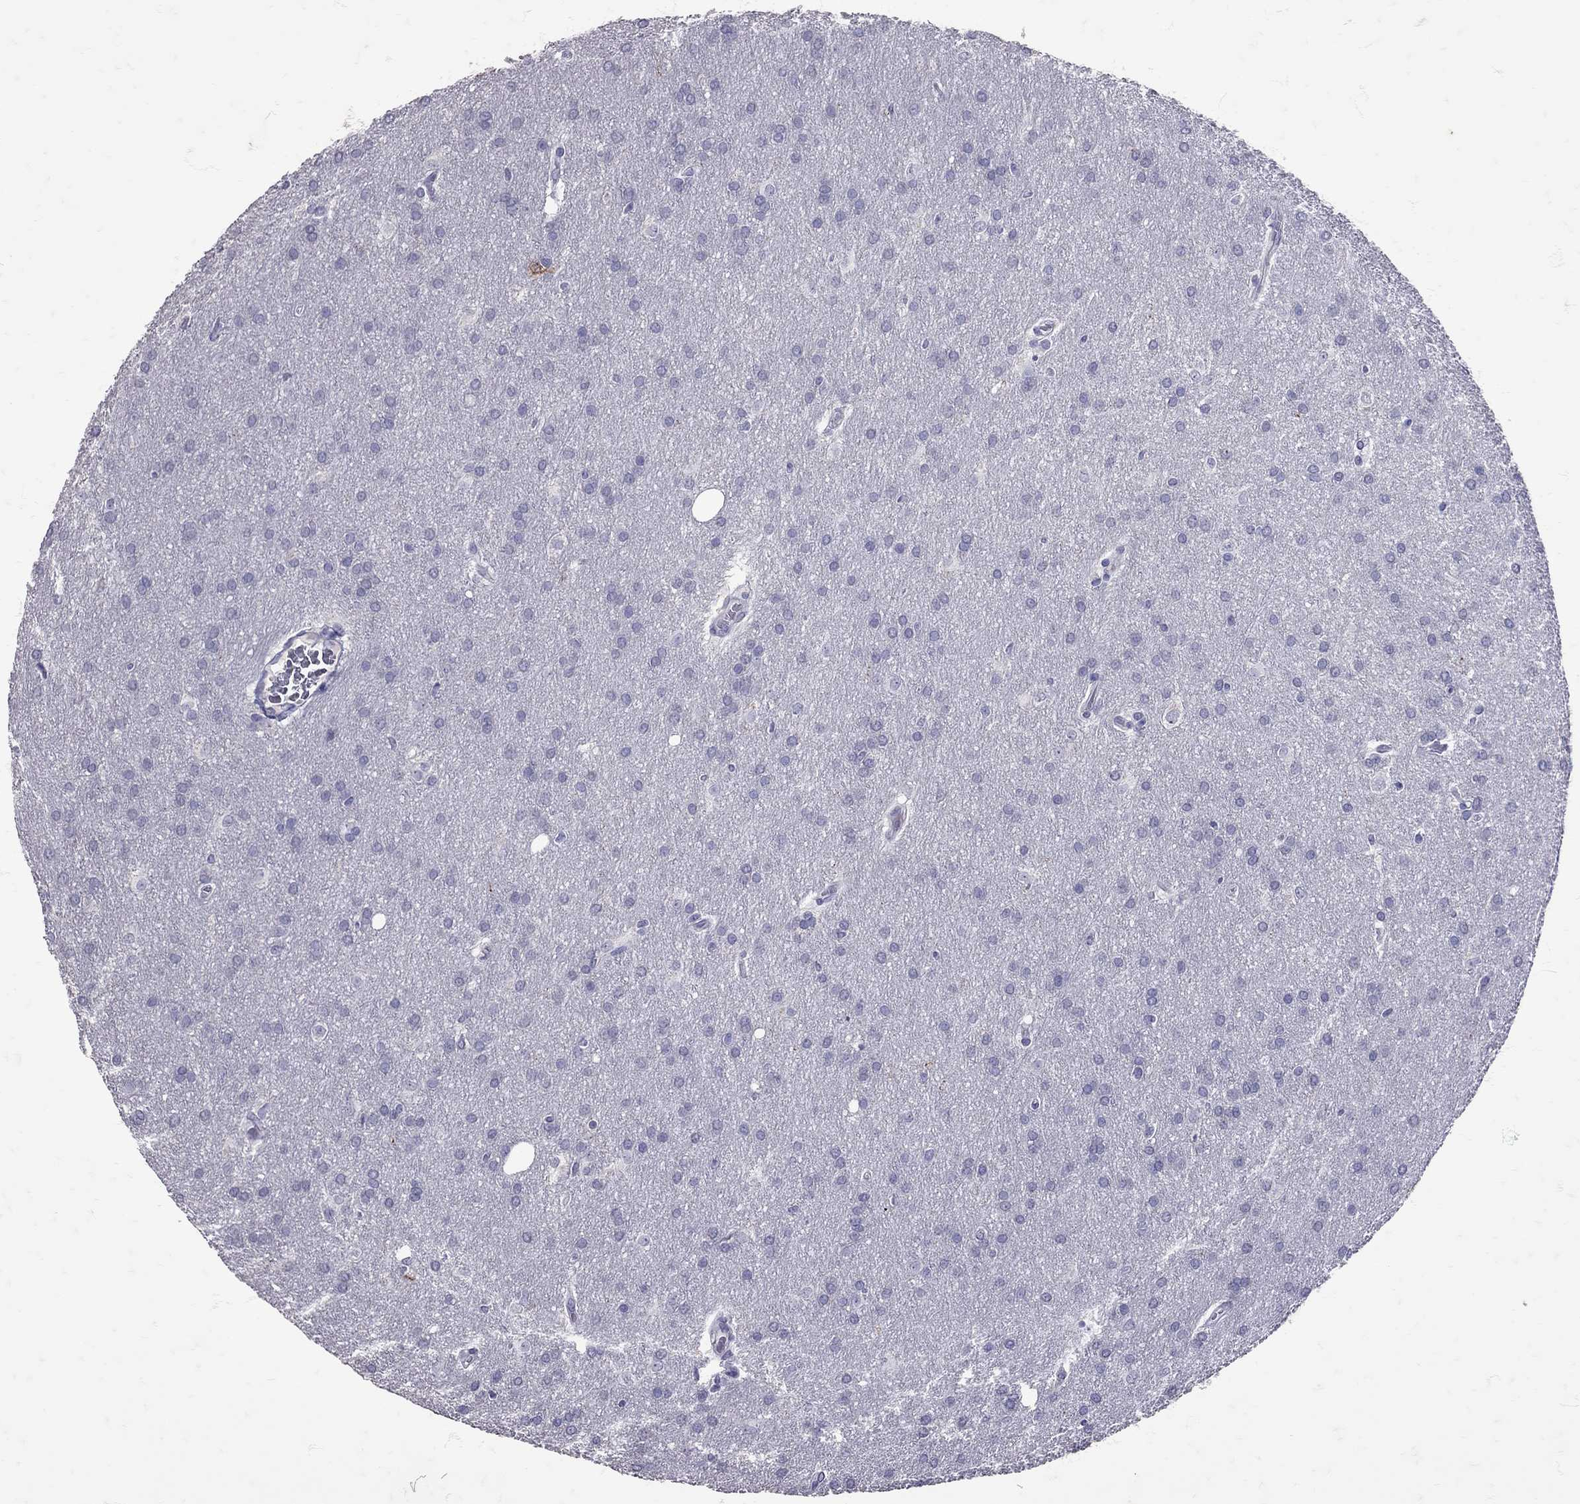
{"staining": {"intensity": "negative", "quantity": "none", "location": "none"}, "tissue": "glioma", "cell_type": "Tumor cells", "image_type": "cancer", "snomed": [{"axis": "morphology", "description": "Glioma, malignant, Low grade"}, {"axis": "topography", "description": "Brain"}], "caption": "This micrograph is of malignant glioma (low-grade) stained with immunohistochemistry to label a protein in brown with the nuclei are counter-stained blue. There is no positivity in tumor cells.", "gene": "SST", "patient": {"sex": "female", "age": 32}}